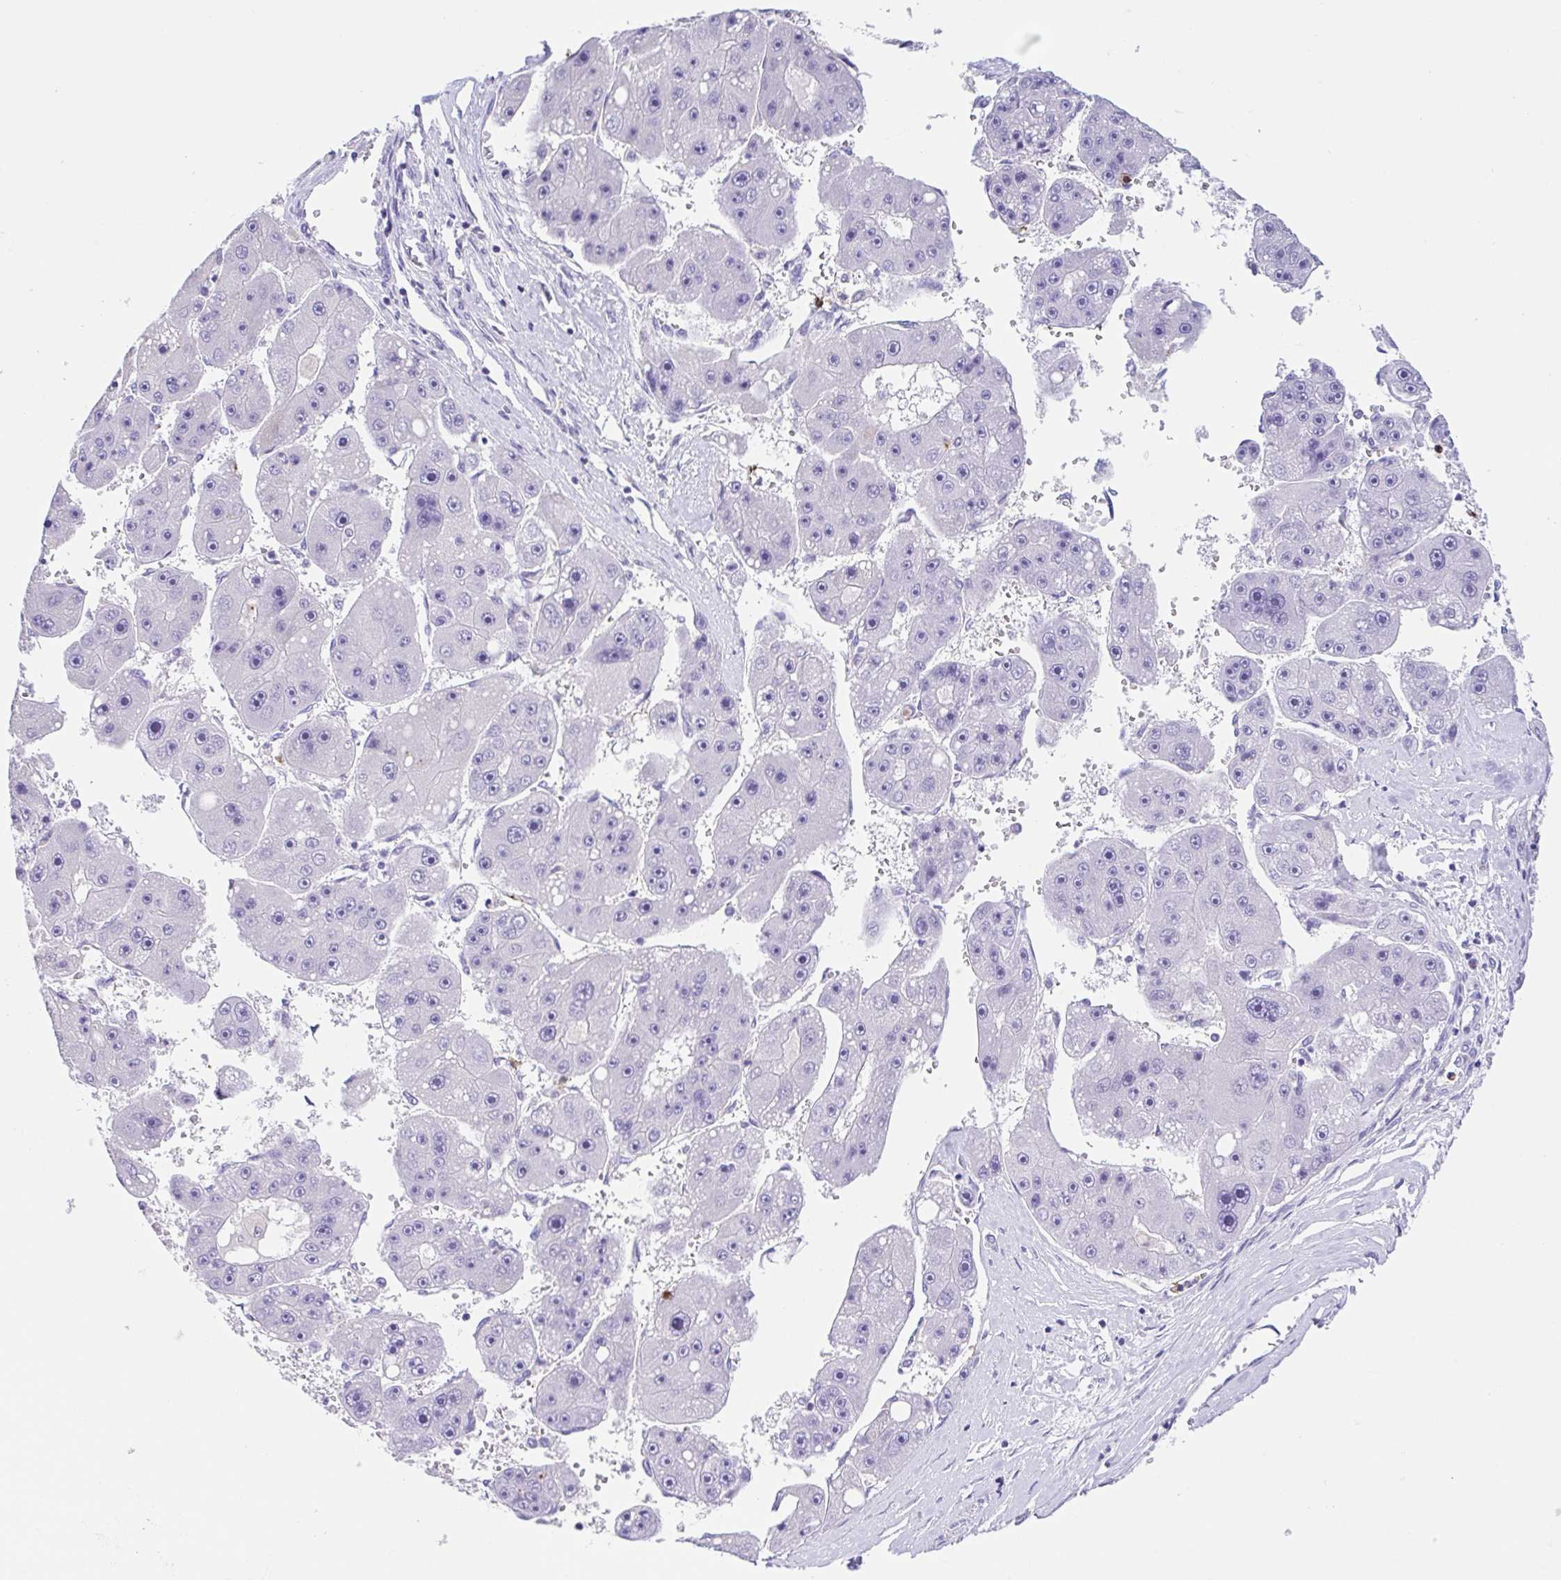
{"staining": {"intensity": "negative", "quantity": "none", "location": "none"}, "tissue": "liver cancer", "cell_type": "Tumor cells", "image_type": "cancer", "snomed": [{"axis": "morphology", "description": "Carcinoma, Hepatocellular, NOS"}, {"axis": "topography", "description": "Liver"}], "caption": "Immunohistochemistry (IHC) micrograph of neoplastic tissue: human hepatocellular carcinoma (liver) stained with DAB (3,3'-diaminobenzidine) demonstrates no significant protein expression in tumor cells. (Brightfield microscopy of DAB immunohistochemistry (IHC) at high magnification).", "gene": "ARPP21", "patient": {"sex": "female", "age": 61}}